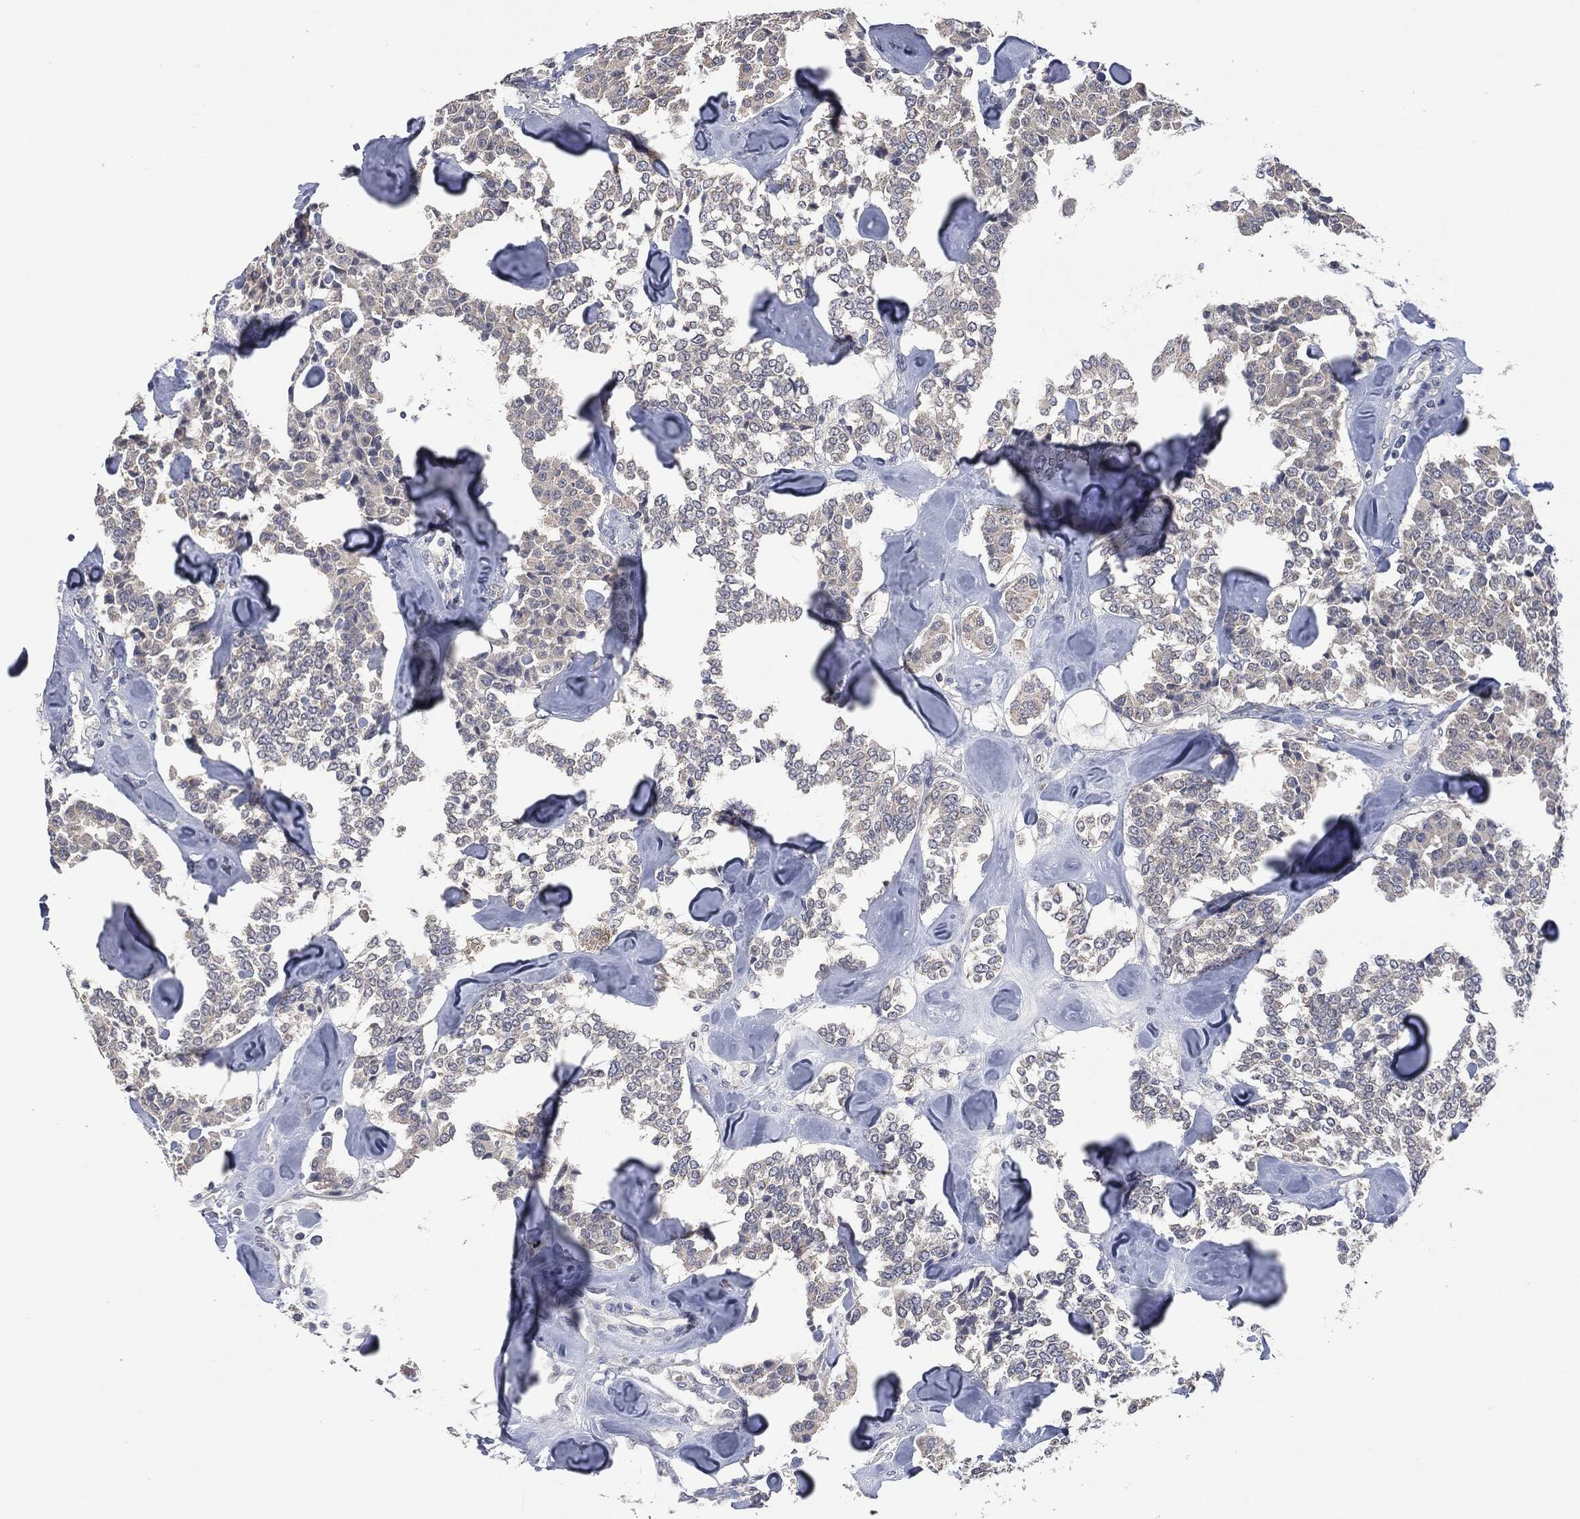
{"staining": {"intensity": "negative", "quantity": "none", "location": "none"}, "tissue": "carcinoid", "cell_type": "Tumor cells", "image_type": "cancer", "snomed": [{"axis": "morphology", "description": "Carcinoid, malignant, NOS"}, {"axis": "topography", "description": "Pancreas"}], "caption": "Tumor cells are negative for brown protein staining in malignant carcinoid.", "gene": "IL1RN", "patient": {"sex": "male", "age": 41}}